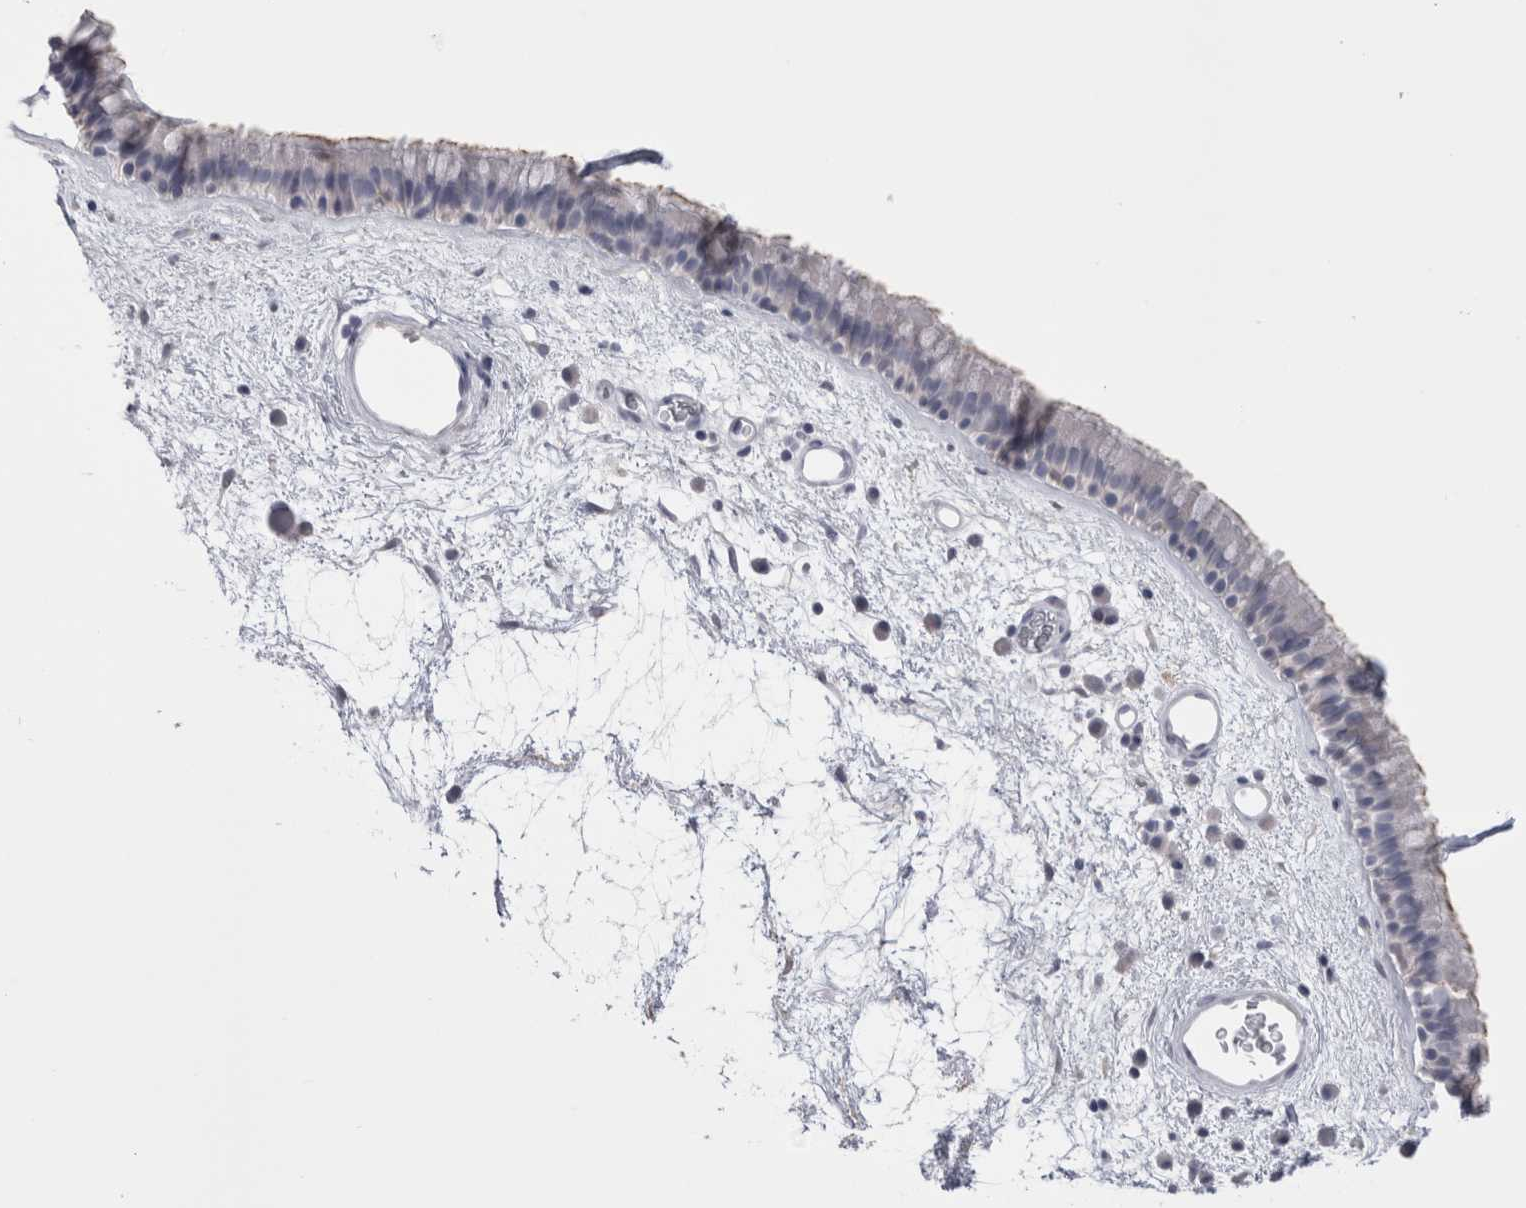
{"staining": {"intensity": "negative", "quantity": "none", "location": "none"}, "tissue": "nasopharynx", "cell_type": "Respiratory epithelial cells", "image_type": "normal", "snomed": [{"axis": "morphology", "description": "Normal tissue, NOS"}, {"axis": "morphology", "description": "Inflammation, NOS"}, {"axis": "topography", "description": "Nasopharynx"}], "caption": "An IHC image of benign nasopharynx is shown. There is no staining in respiratory epithelial cells of nasopharynx.", "gene": "SUCNR1", "patient": {"sex": "male", "age": 48}}